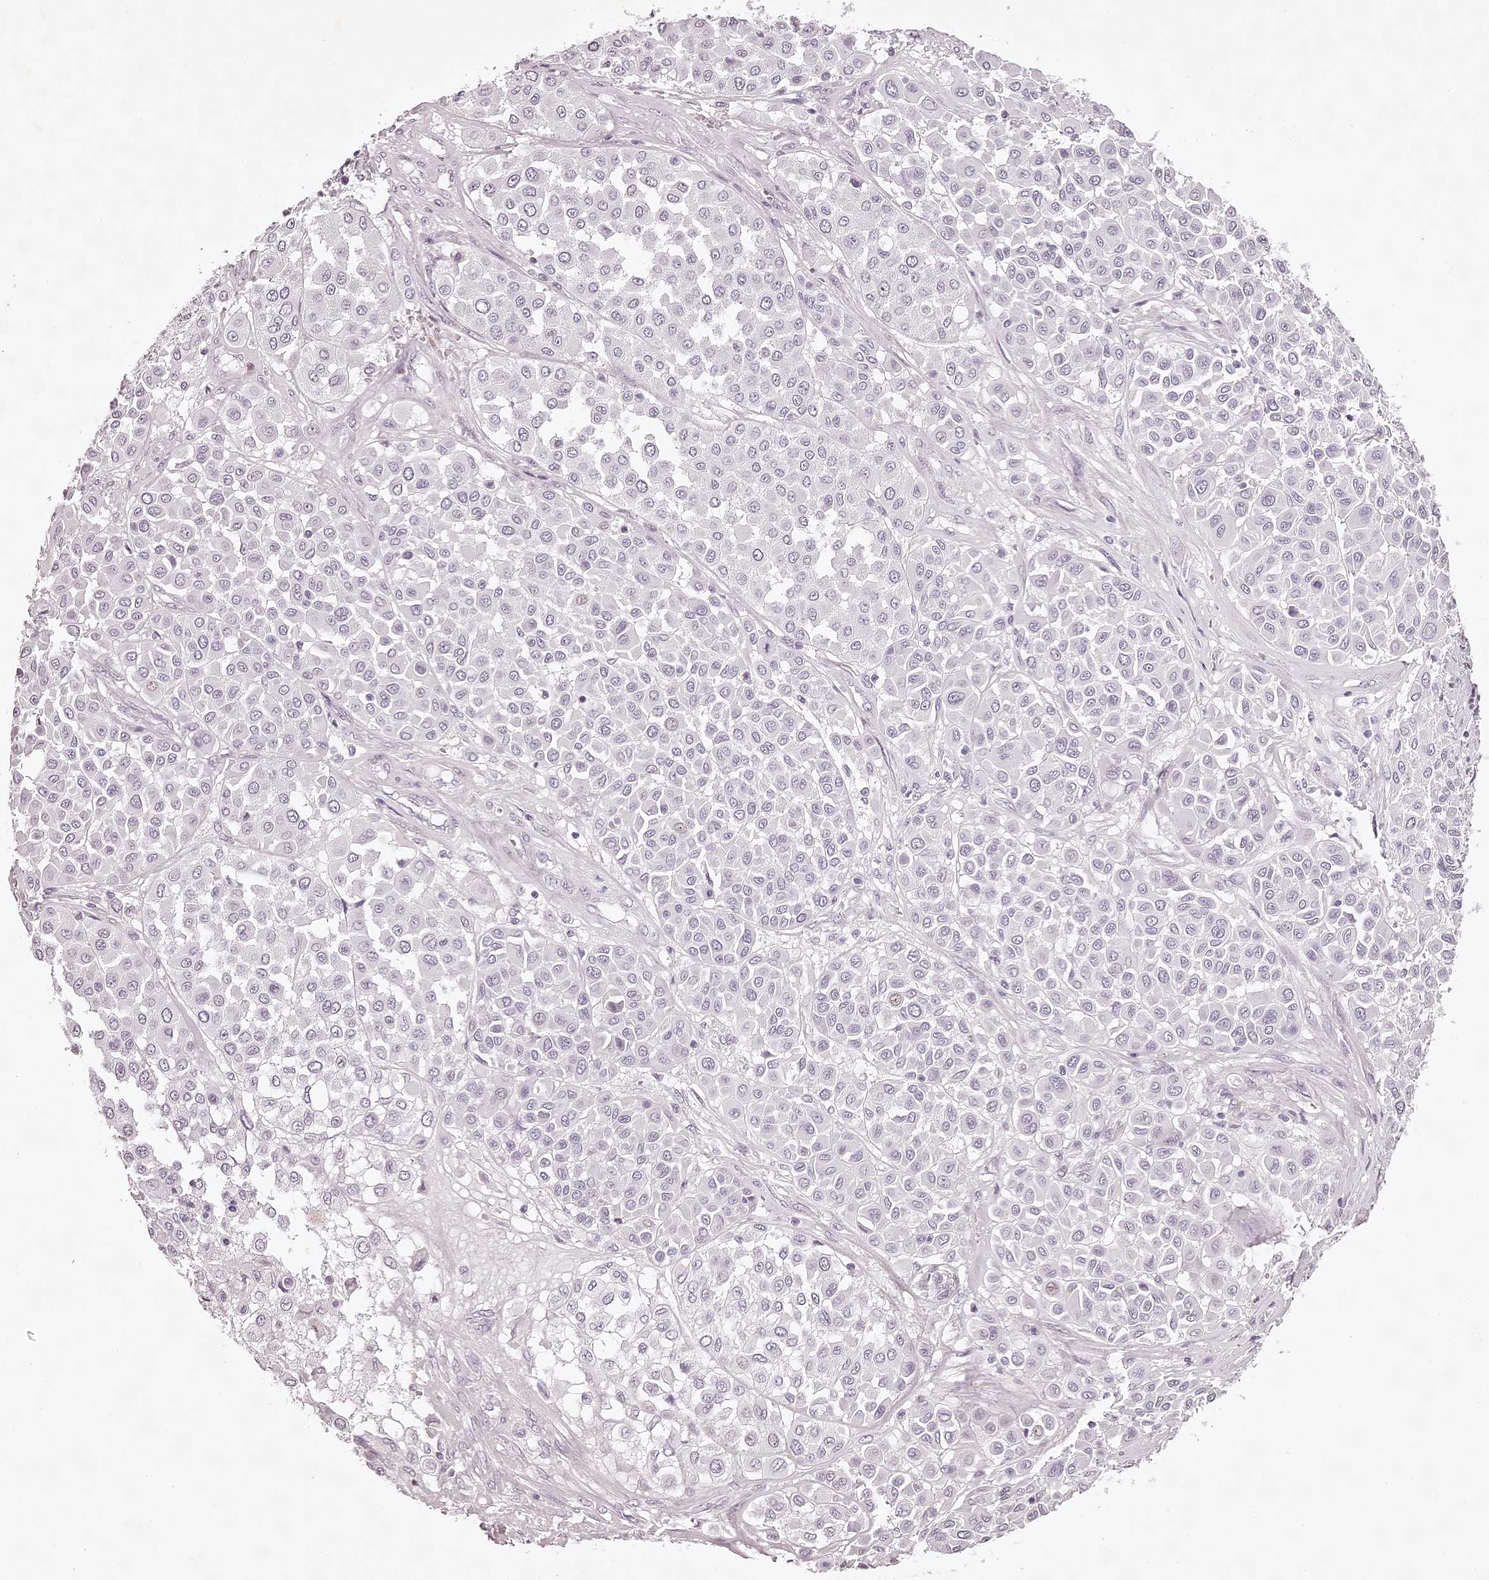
{"staining": {"intensity": "negative", "quantity": "none", "location": "none"}, "tissue": "melanoma", "cell_type": "Tumor cells", "image_type": "cancer", "snomed": [{"axis": "morphology", "description": "Malignant melanoma, Metastatic site"}, {"axis": "topography", "description": "Soft tissue"}], "caption": "DAB (3,3'-diaminobenzidine) immunohistochemical staining of human melanoma demonstrates no significant staining in tumor cells. Nuclei are stained in blue.", "gene": "ELAPOR1", "patient": {"sex": "male", "age": 41}}